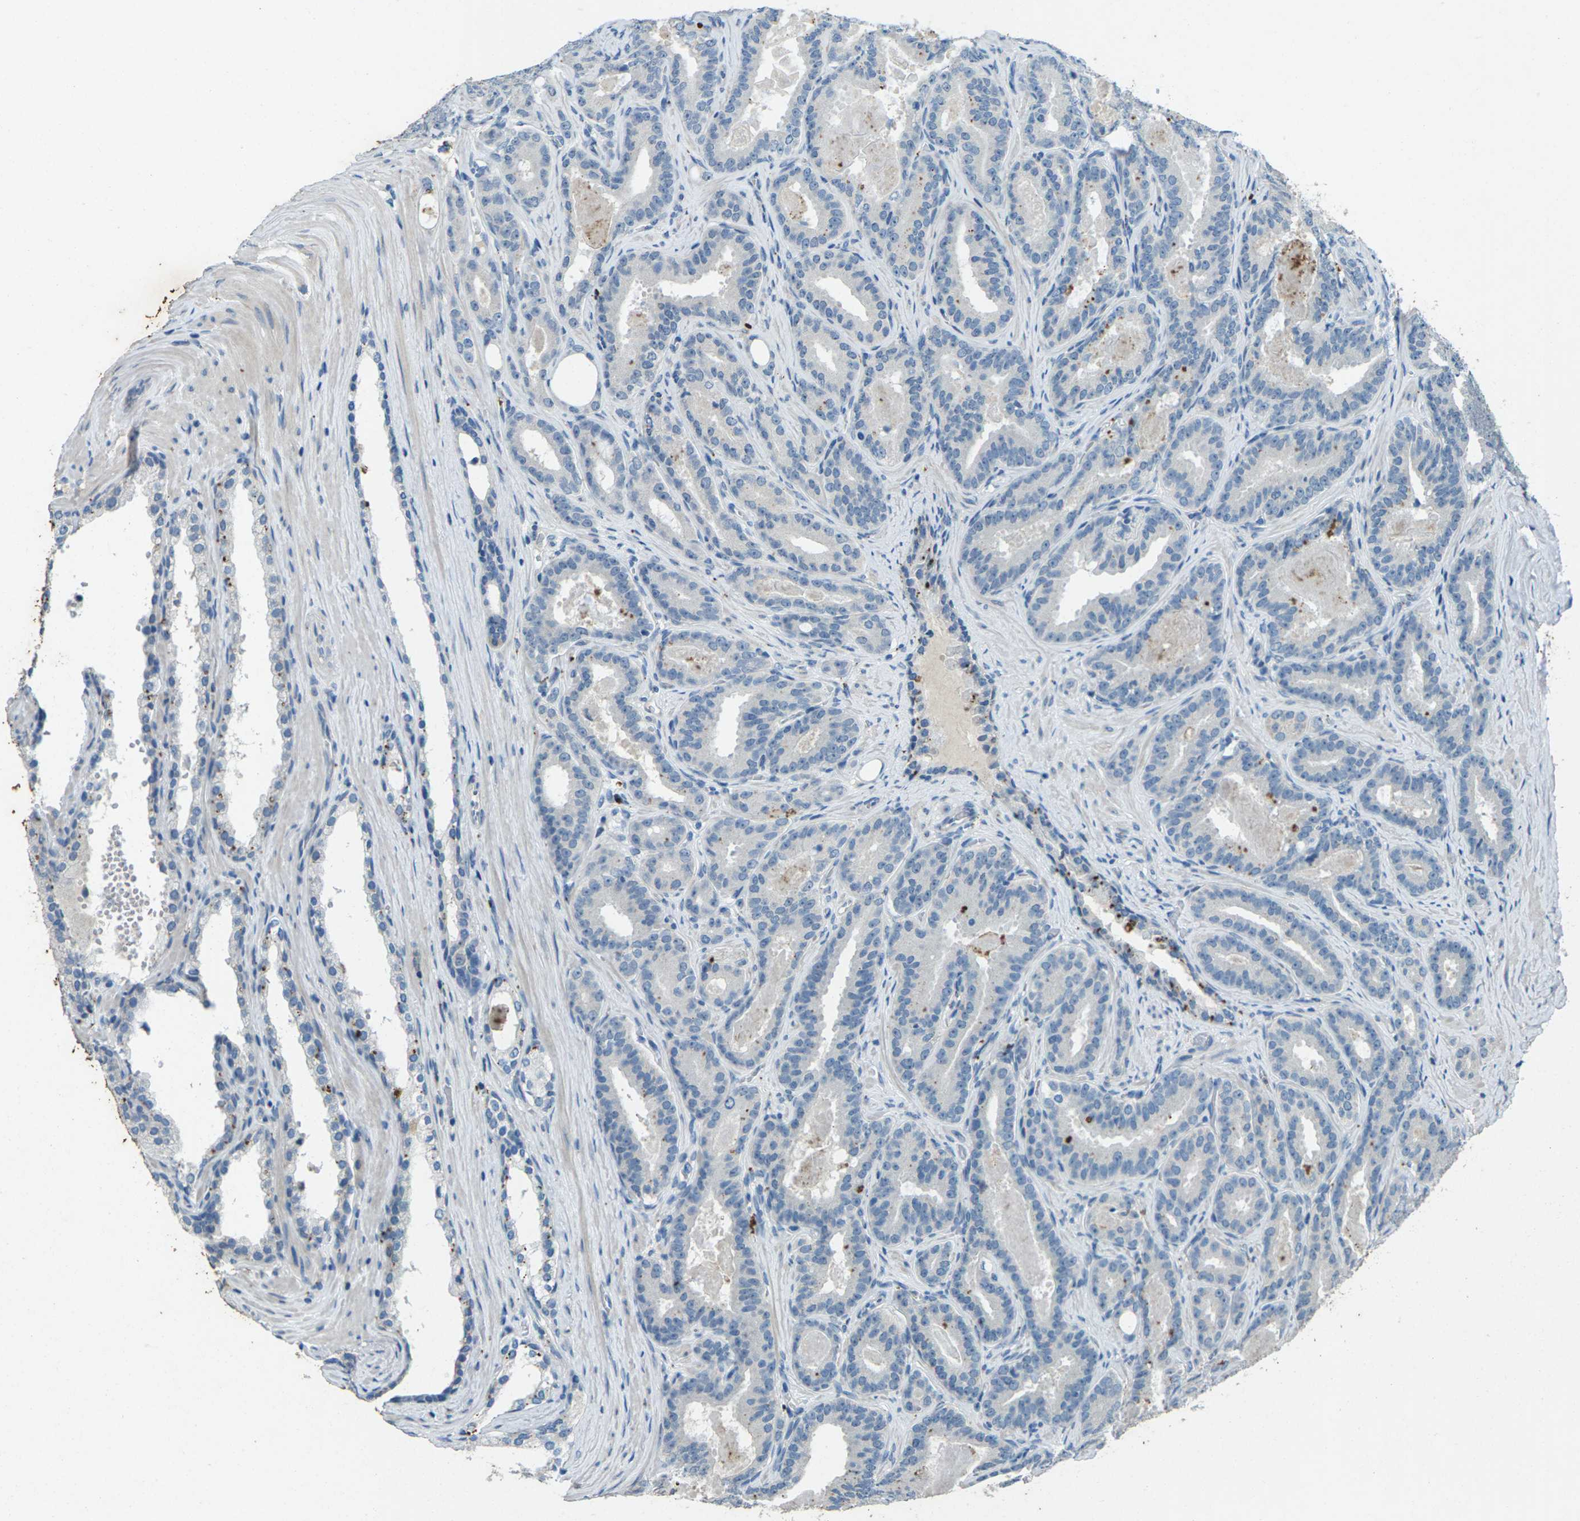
{"staining": {"intensity": "moderate", "quantity": "<25%", "location": "cytoplasmic/membranous"}, "tissue": "prostate cancer", "cell_type": "Tumor cells", "image_type": "cancer", "snomed": [{"axis": "morphology", "description": "Adenocarcinoma, High grade"}, {"axis": "topography", "description": "Prostate"}], "caption": "Immunohistochemical staining of human prostate cancer displays low levels of moderate cytoplasmic/membranous expression in about <25% of tumor cells.", "gene": "SIGLEC14", "patient": {"sex": "male", "age": 60}}